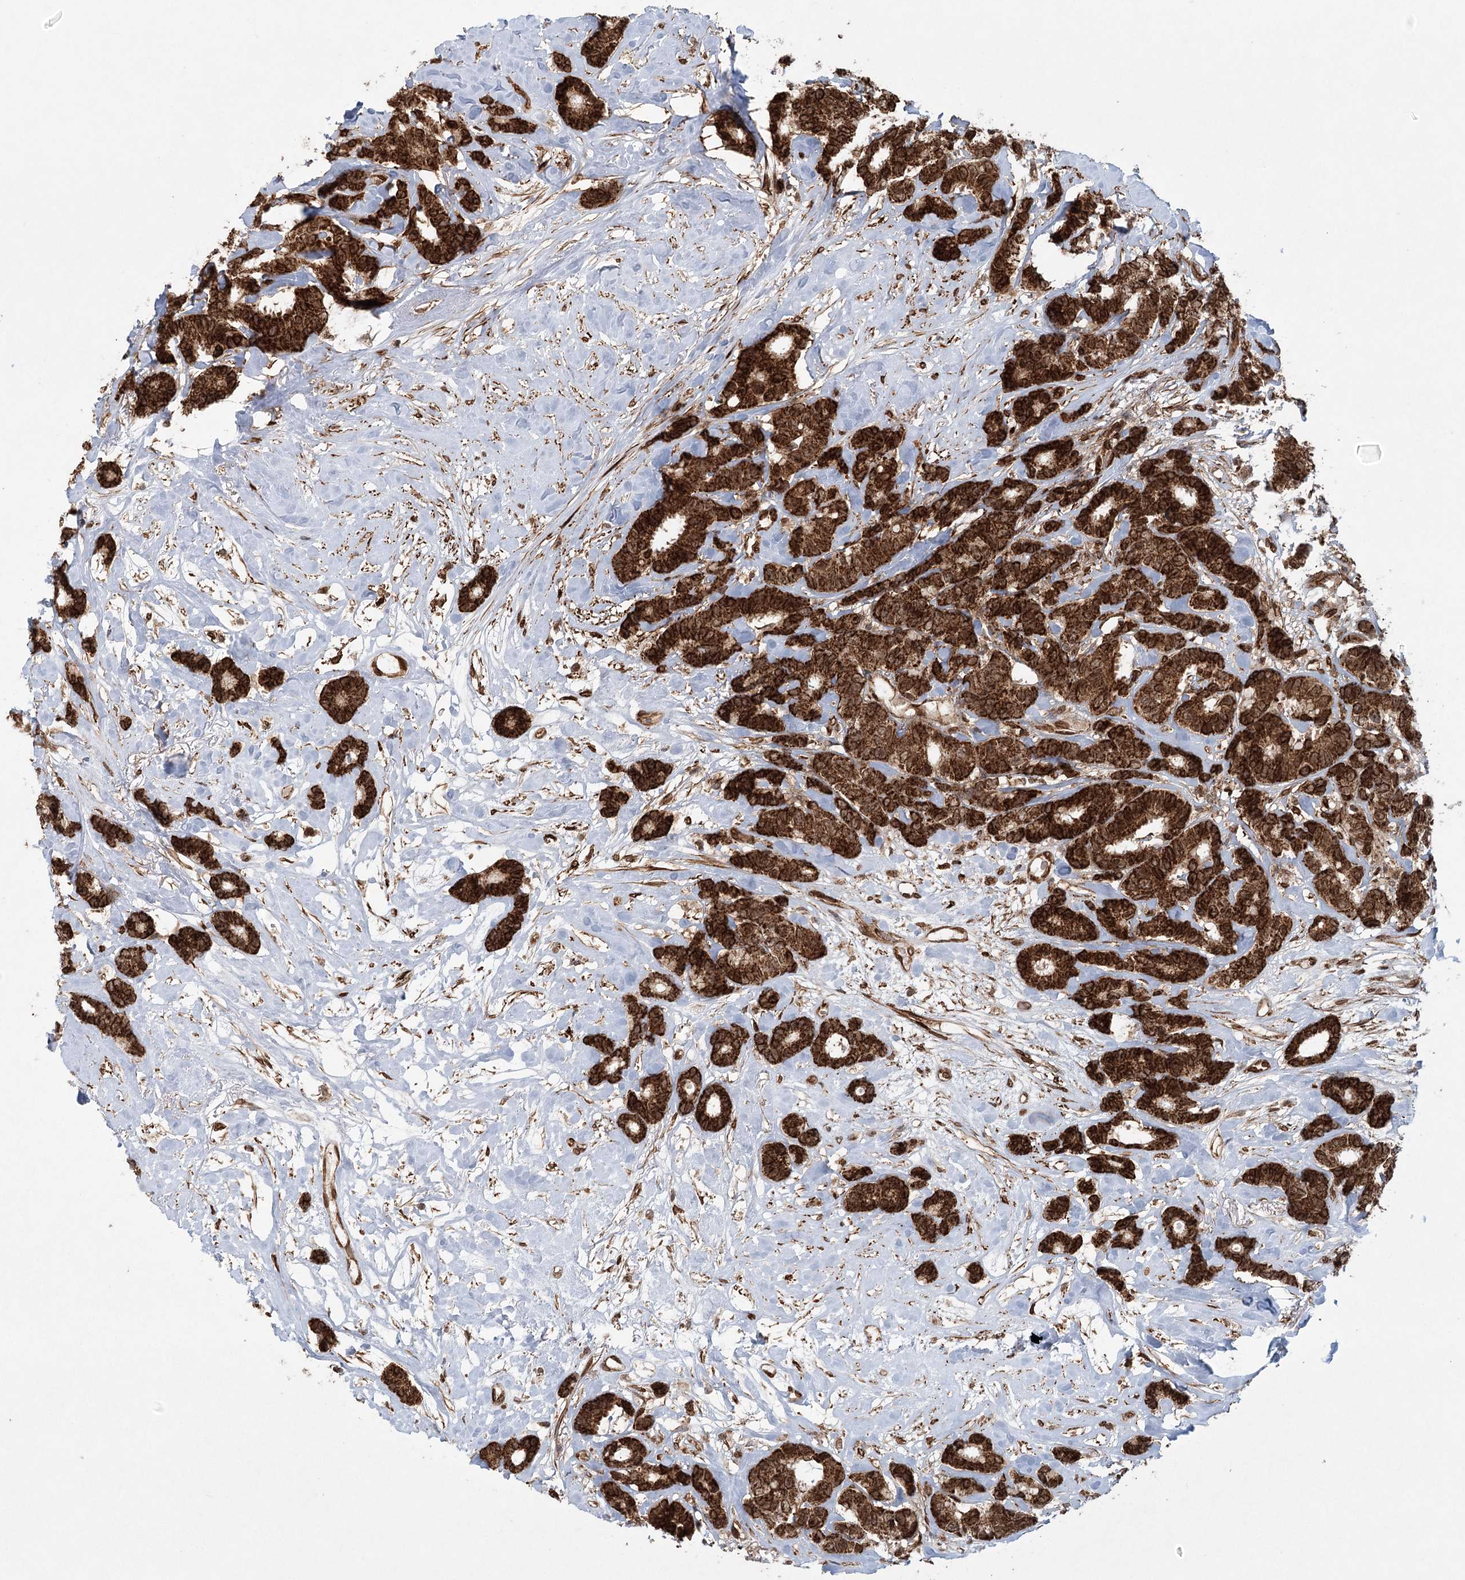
{"staining": {"intensity": "strong", "quantity": ">75%", "location": "cytoplasmic/membranous"}, "tissue": "breast cancer", "cell_type": "Tumor cells", "image_type": "cancer", "snomed": [{"axis": "morphology", "description": "Duct carcinoma"}, {"axis": "topography", "description": "Breast"}], "caption": "Immunohistochemical staining of breast invasive ductal carcinoma shows strong cytoplasmic/membranous protein expression in about >75% of tumor cells.", "gene": "BCKDHA", "patient": {"sex": "female", "age": 87}}